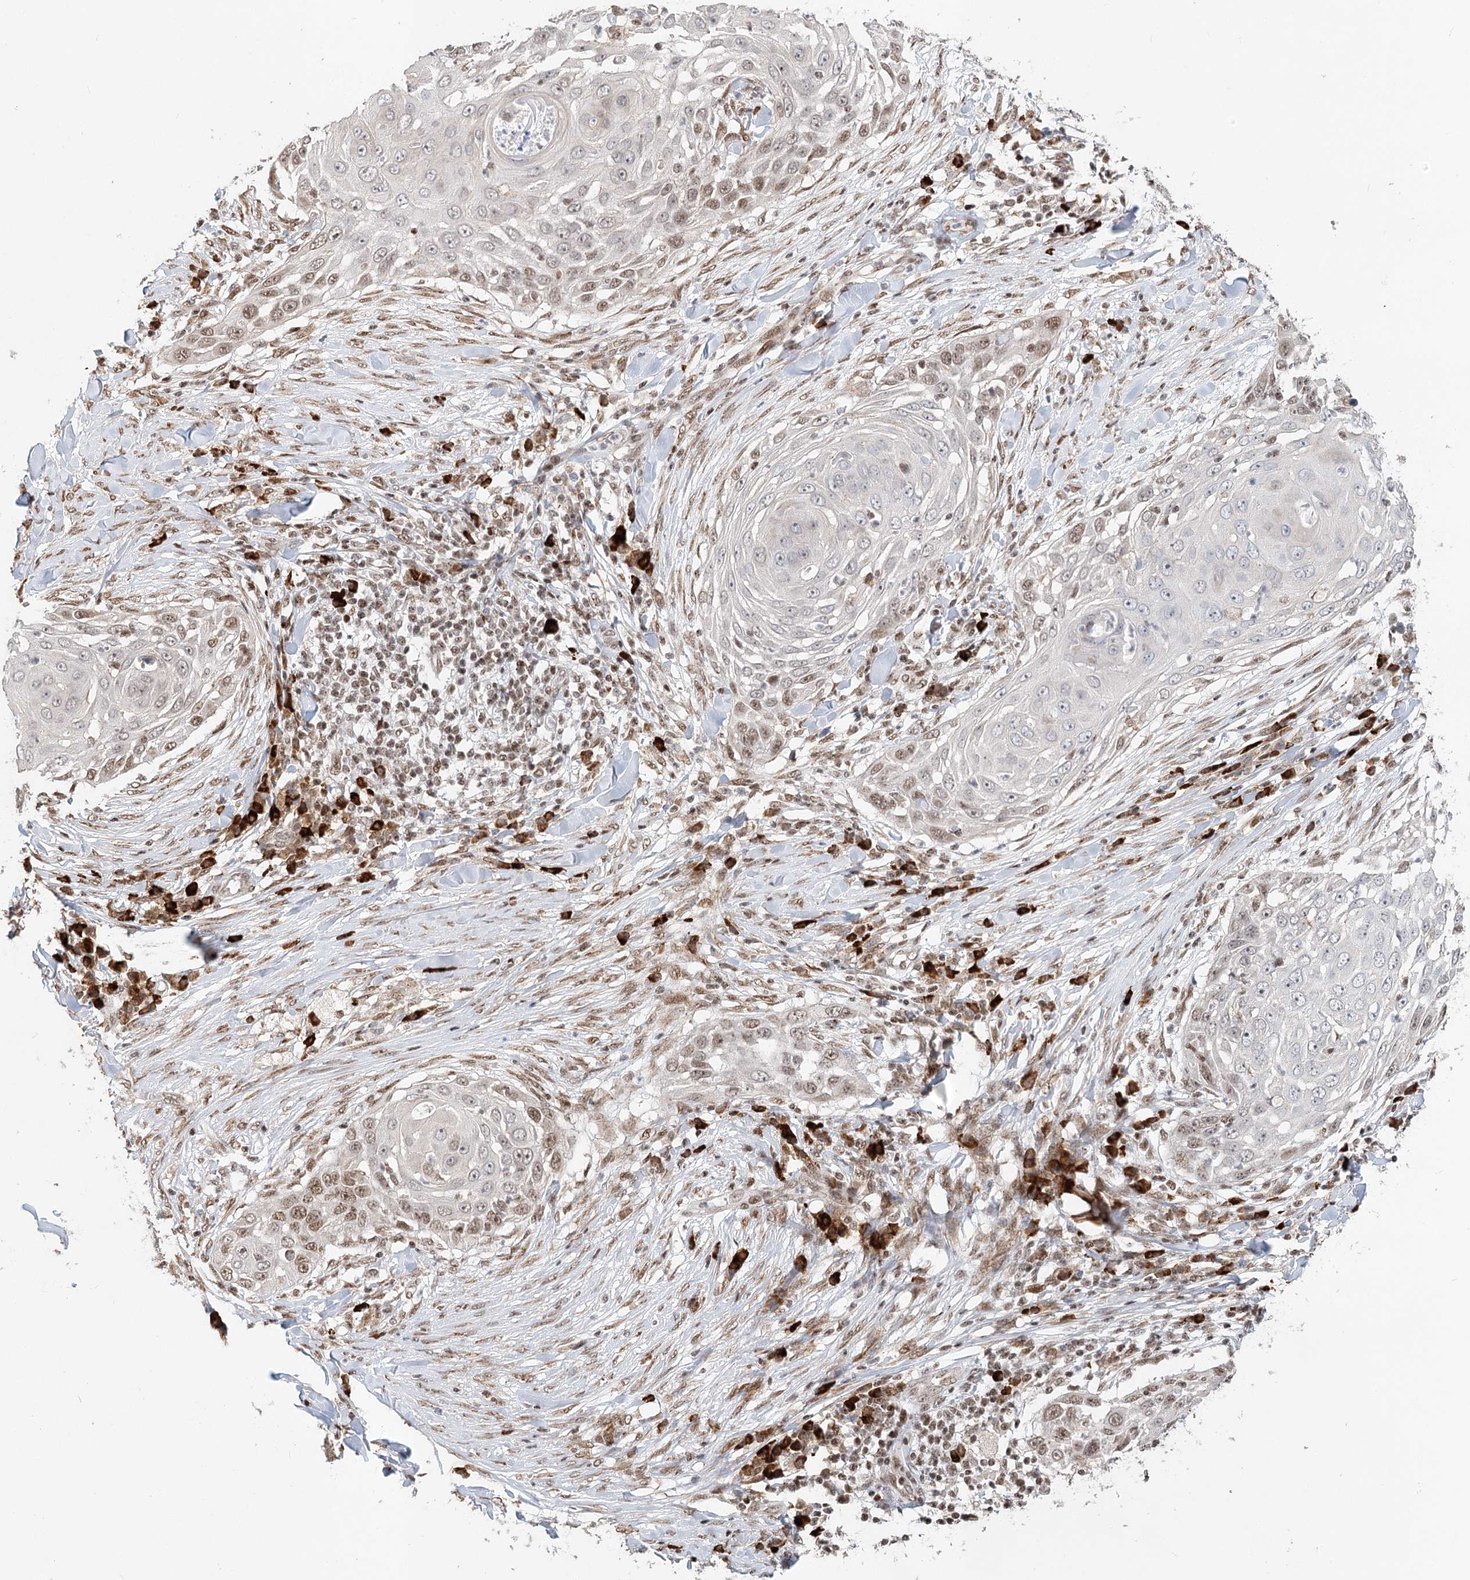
{"staining": {"intensity": "moderate", "quantity": "25%-75%", "location": "nuclear"}, "tissue": "skin cancer", "cell_type": "Tumor cells", "image_type": "cancer", "snomed": [{"axis": "morphology", "description": "Squamous cell carcinoma, NOS"}, {"axis": "topography", "description": "Skin"}], "caption": "Immunohistochemistry image of human skin cancer stained for a protein (brown), which reveals medium levels of moderate nuclear expression in about 25%-75% of tumor cells.", "gene": "BNIP5", "patient": {"sex": "female", "age": 44}}